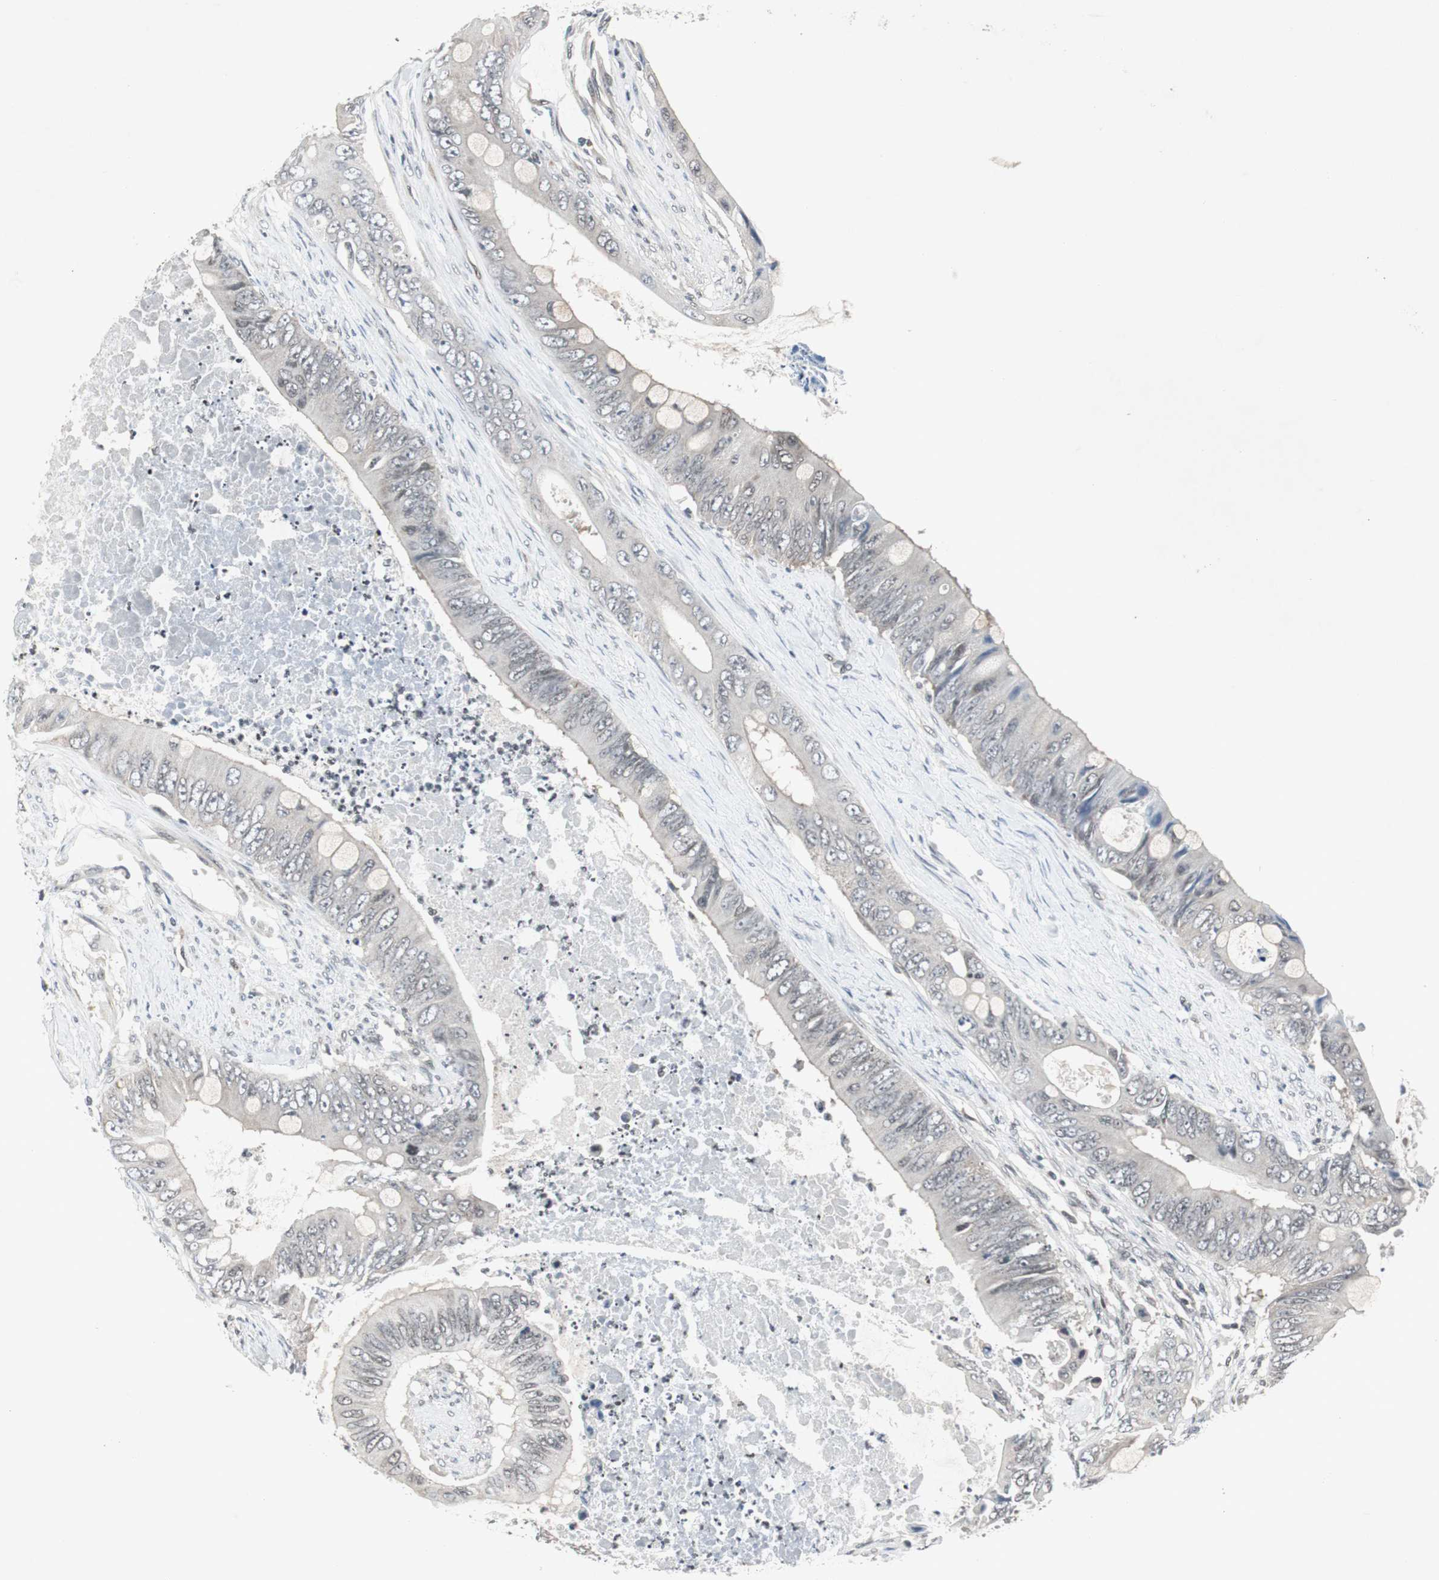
{"staining": {"intensity": "negative", "quantity": "none", "location": "none"}, "tissue": "colorectal cancer", "cell_type": "Tumor cells", "image_type": "cancer", "snomed": [{"axis": "morphology", "description": "Adenocarcinoma, NOS"}, {"axis": "topography", "description": "Rectum"}], "caption": "This is an immunohistochemistry (IHC) micrograph of colorectal cancer. There is no positivity in tumor cells.", "gene": "SMAD1", "patient": {"sex": "female", "age": 77}}